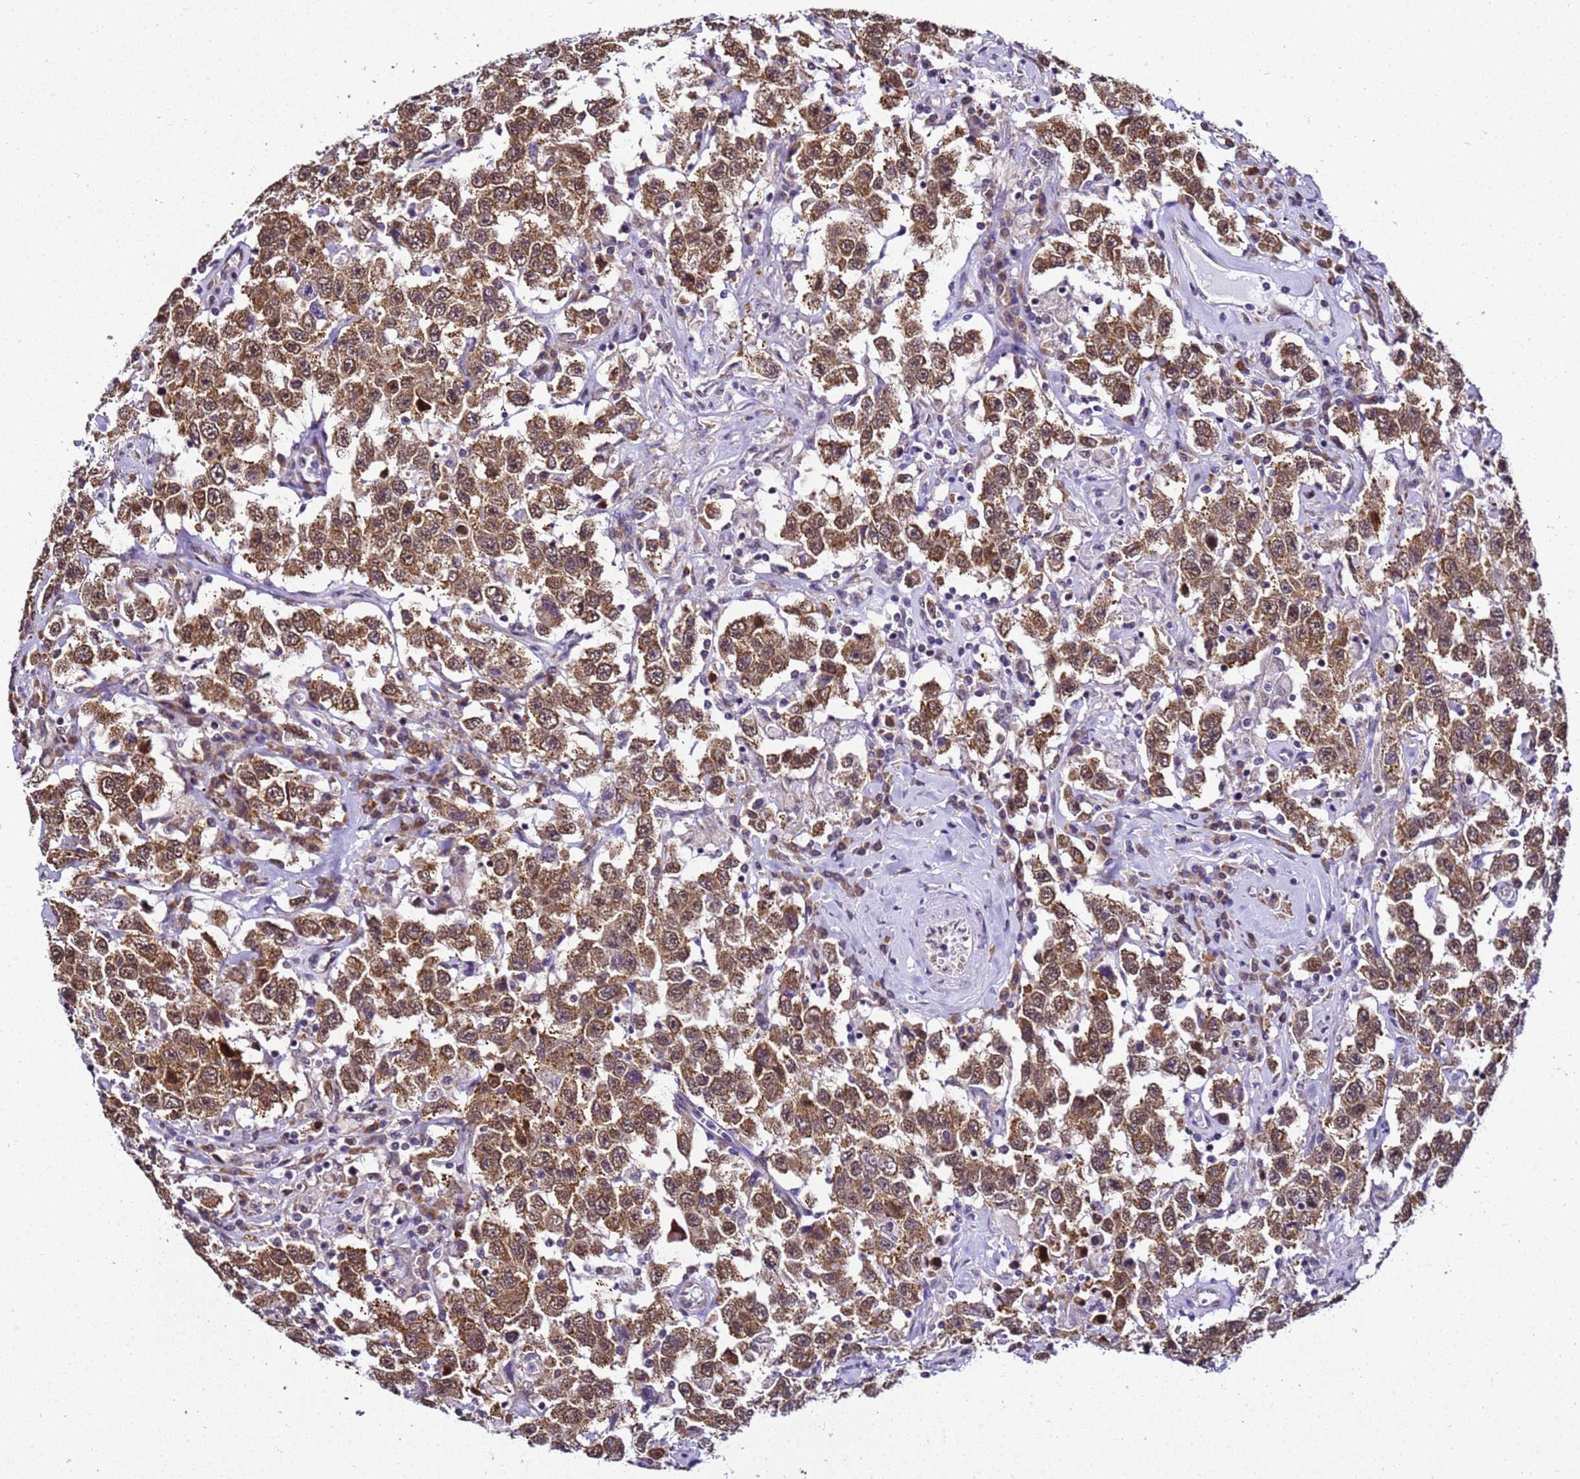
{"staining": {"intensity": "moderate", "quantity": ">75%", "location": "cytoplasmic/membranous,nuclear"}, "tissue": "testis cancer", "cell_type": "Tumor cells", "image_type": "cancer", "snomed": [{"axis": "morphology", "description": "Seminoma, NOS"}, {"axis": "topography", "description": "Testis"}], "caption": "Protein analysis of testis seminoma tissue exhibits moderate cytoplasmic/membranous and nuclear expression in approximately >75% of tumor cells.", "gene": "SMN1", "patient": {"sex": "male", "age": 41}}